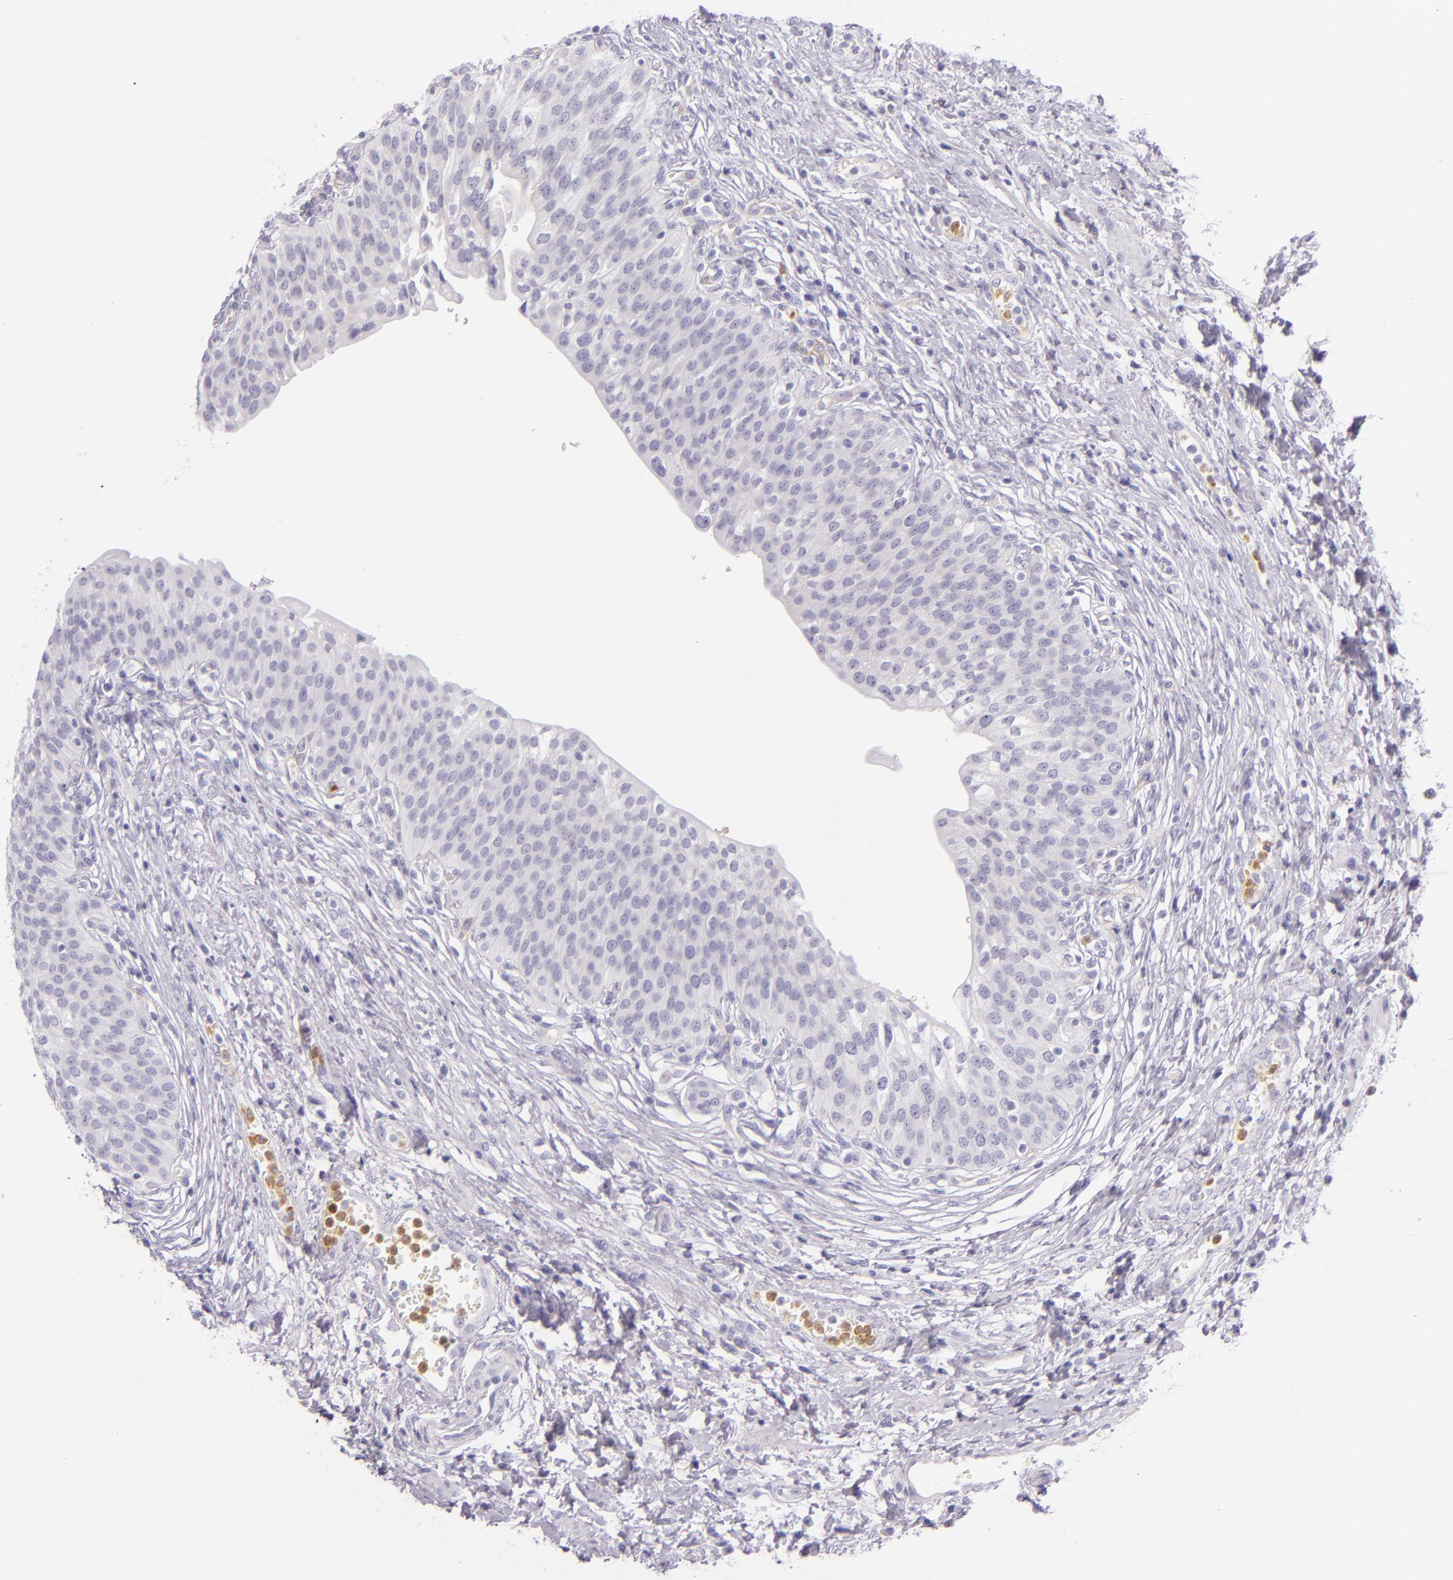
{"staining": {"intensity": "negative", "quantity": "none", "location": "none"}, "tissue": "urinary bladder", "cell_type": "Urothelial cells", "image_type": "normal", "snomed": [{"axis": "morphology", "description": "Normal tissue, NOS"}, {"axis": "topography", "description": "Smooth muscle"}, {"axis": "topography", "description": "Urinary bladder"}], "caption": "High magnification brightfield microscopy of unremarkable urinary bladder stained with DAB (brown) and counterstained with hematoxylin (blue): urothelial cells show no significant staining. (Immunohistochemistry (ihc), brightfield microscopy, high magnification).", "gene": "CEACAM1", "patient": {"sex": "male", "age": 35}}